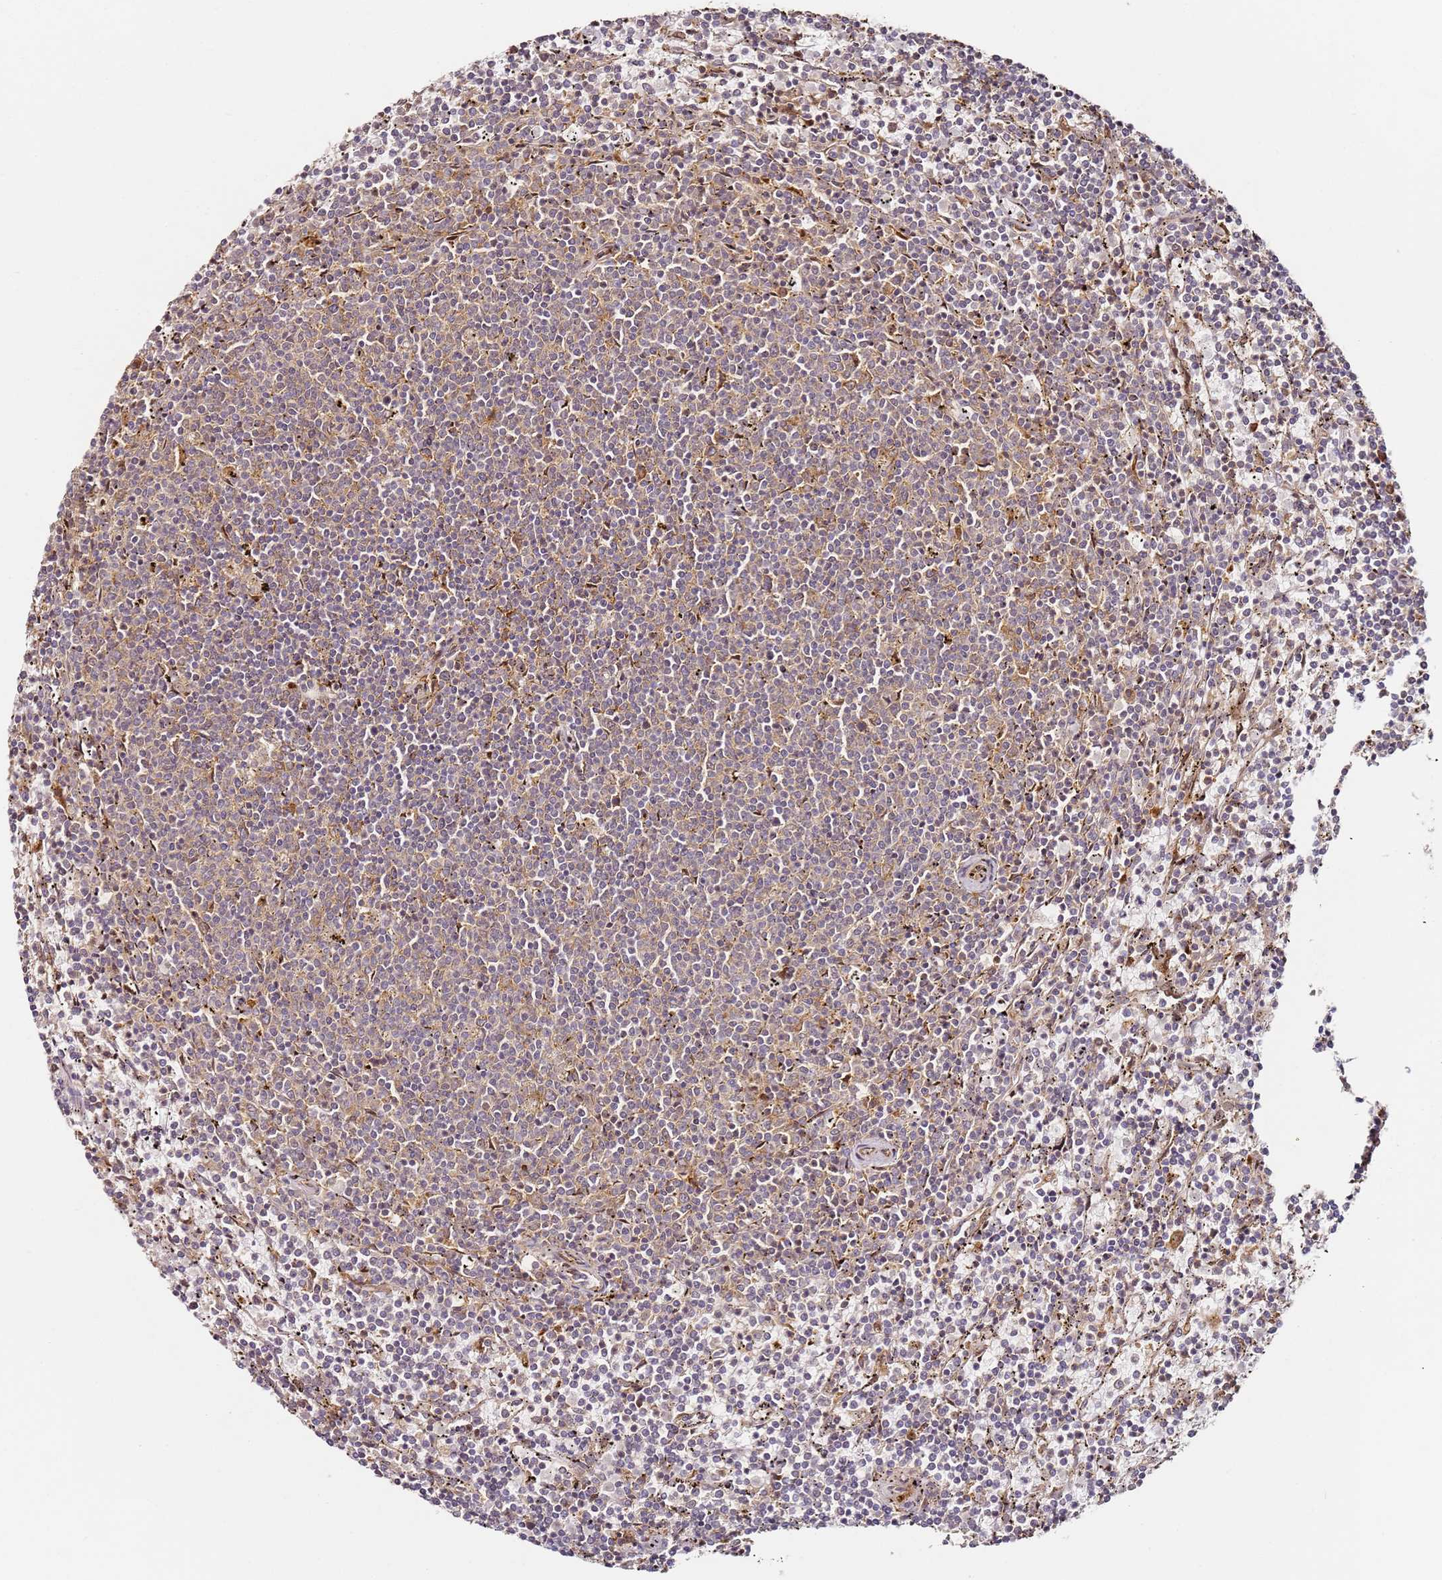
{"staining": {"intensity": "weak", "quantity": "<25%", "location": "cytoplasmic/membranous"}, "tissue": "lymphoma", "cell_type": "Tumor cells", "image_type": "cancer", "snomed": [{"axis": "morphology", "description": "Malignant lymphoma, non-Hodgkin's type, Low grade"}, {"axis": "topography", "description": "Spleen"}], "caption": "Immunohistochemistry (IHC) micrograph of human lymphoma stained for a protein (brown), which reveals no positivity in tumor cells.", "gene": "RPS3A", "patient": {"sex": "female", "age": 50}}